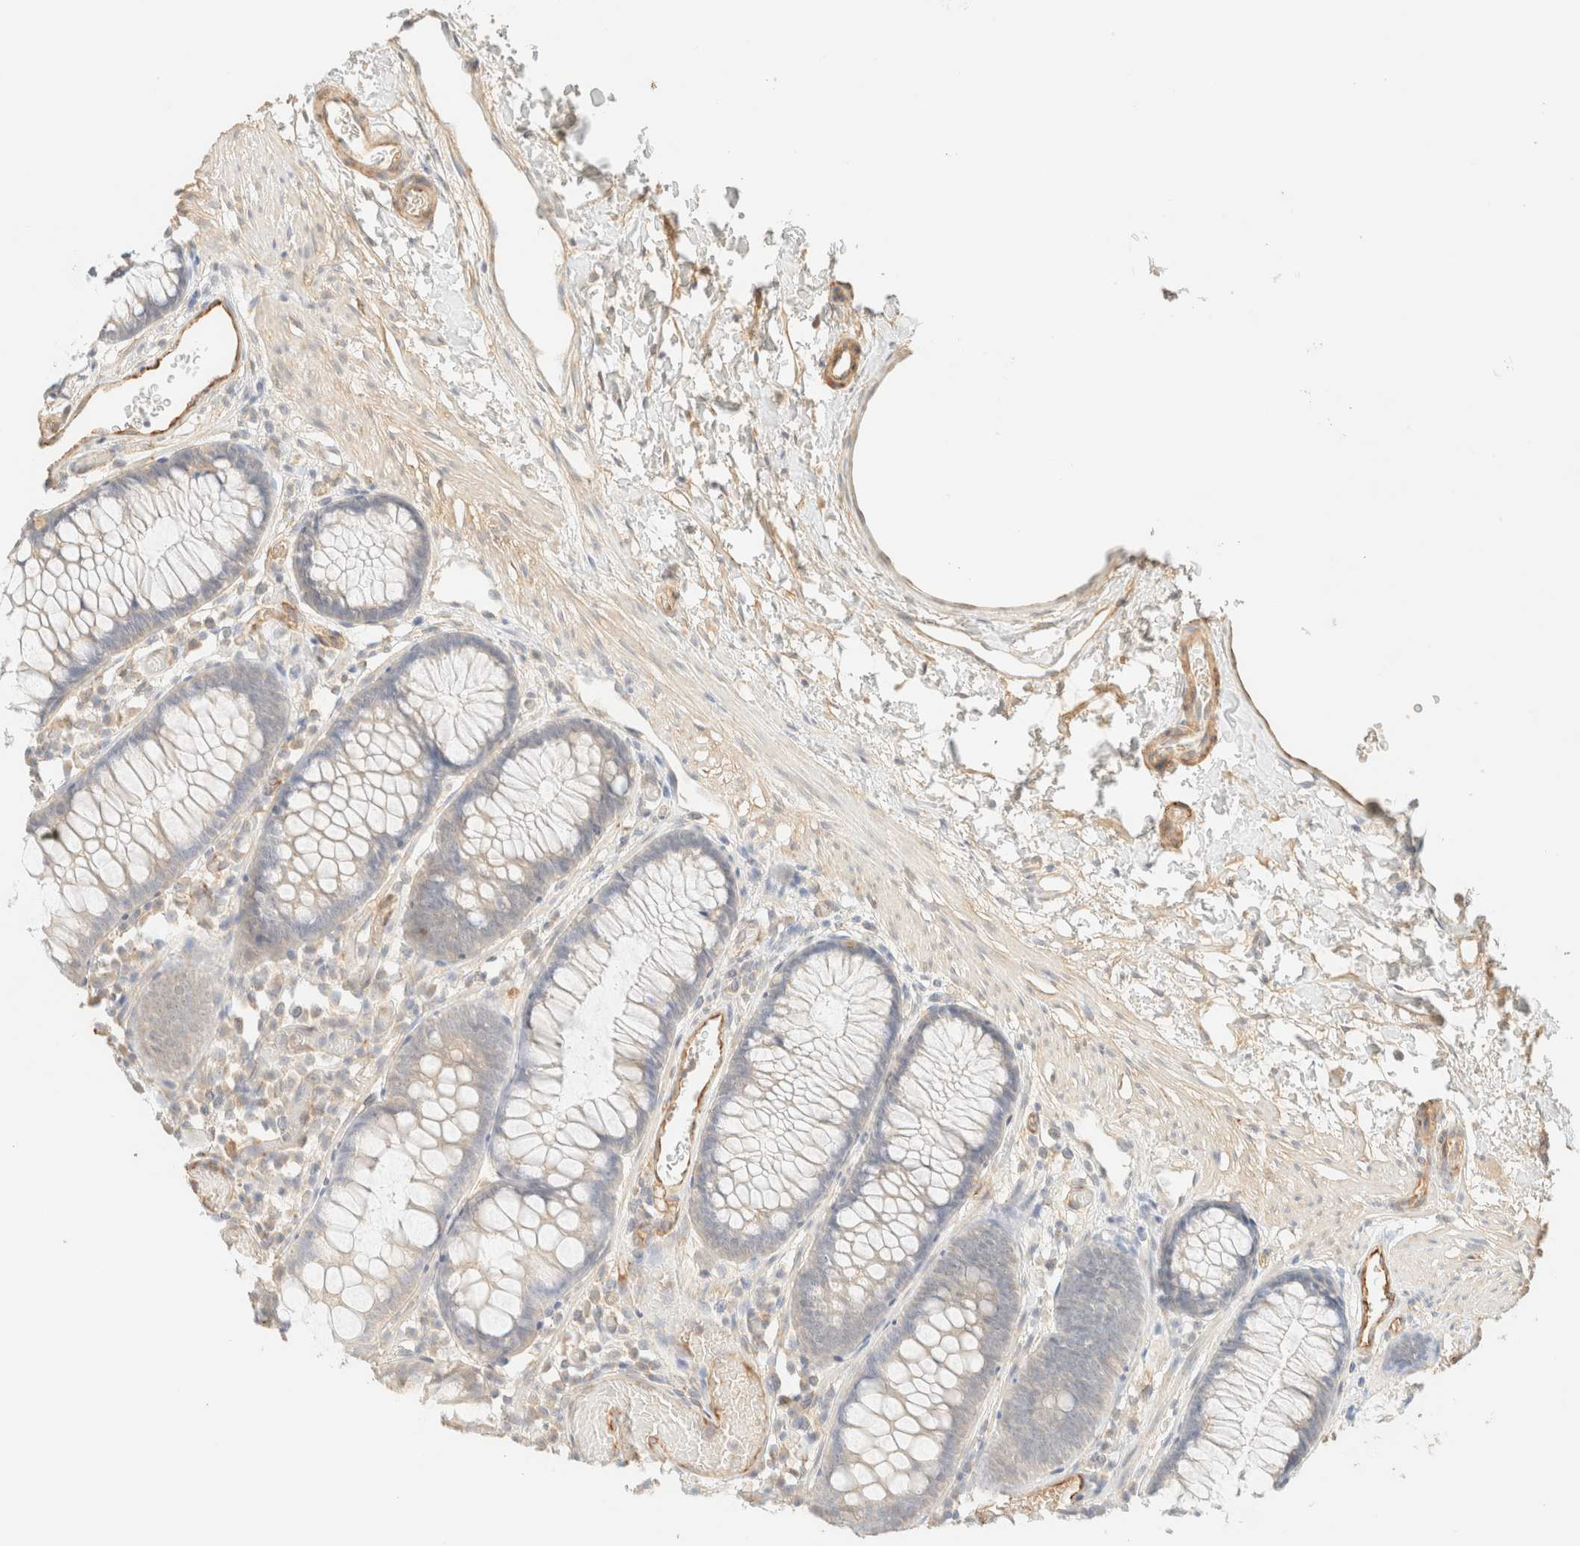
{"staining": {"intensity": "moderate", "quantity": "25%-75%", "location": "cytoplasmic/membranous"}, "tissue": "colon", "cell_type": "Endothelial cells", "image_type": "normal", "snomed": [{"axis": "morphology", "description": "Normal tissue, NOS"}, {"axis": "topography", "description": "Colon"}], "caption": "Protein staining of benign colon displays moderate cytoplasmic/membranous staining in about 25%-75% of endothelial cells. Immunohistochemistry (ihc) stains the protein in brown and the nuclei are stained blue.", "gene": "SPARCL1", "patient": {"sex": "male", "age": 14}}